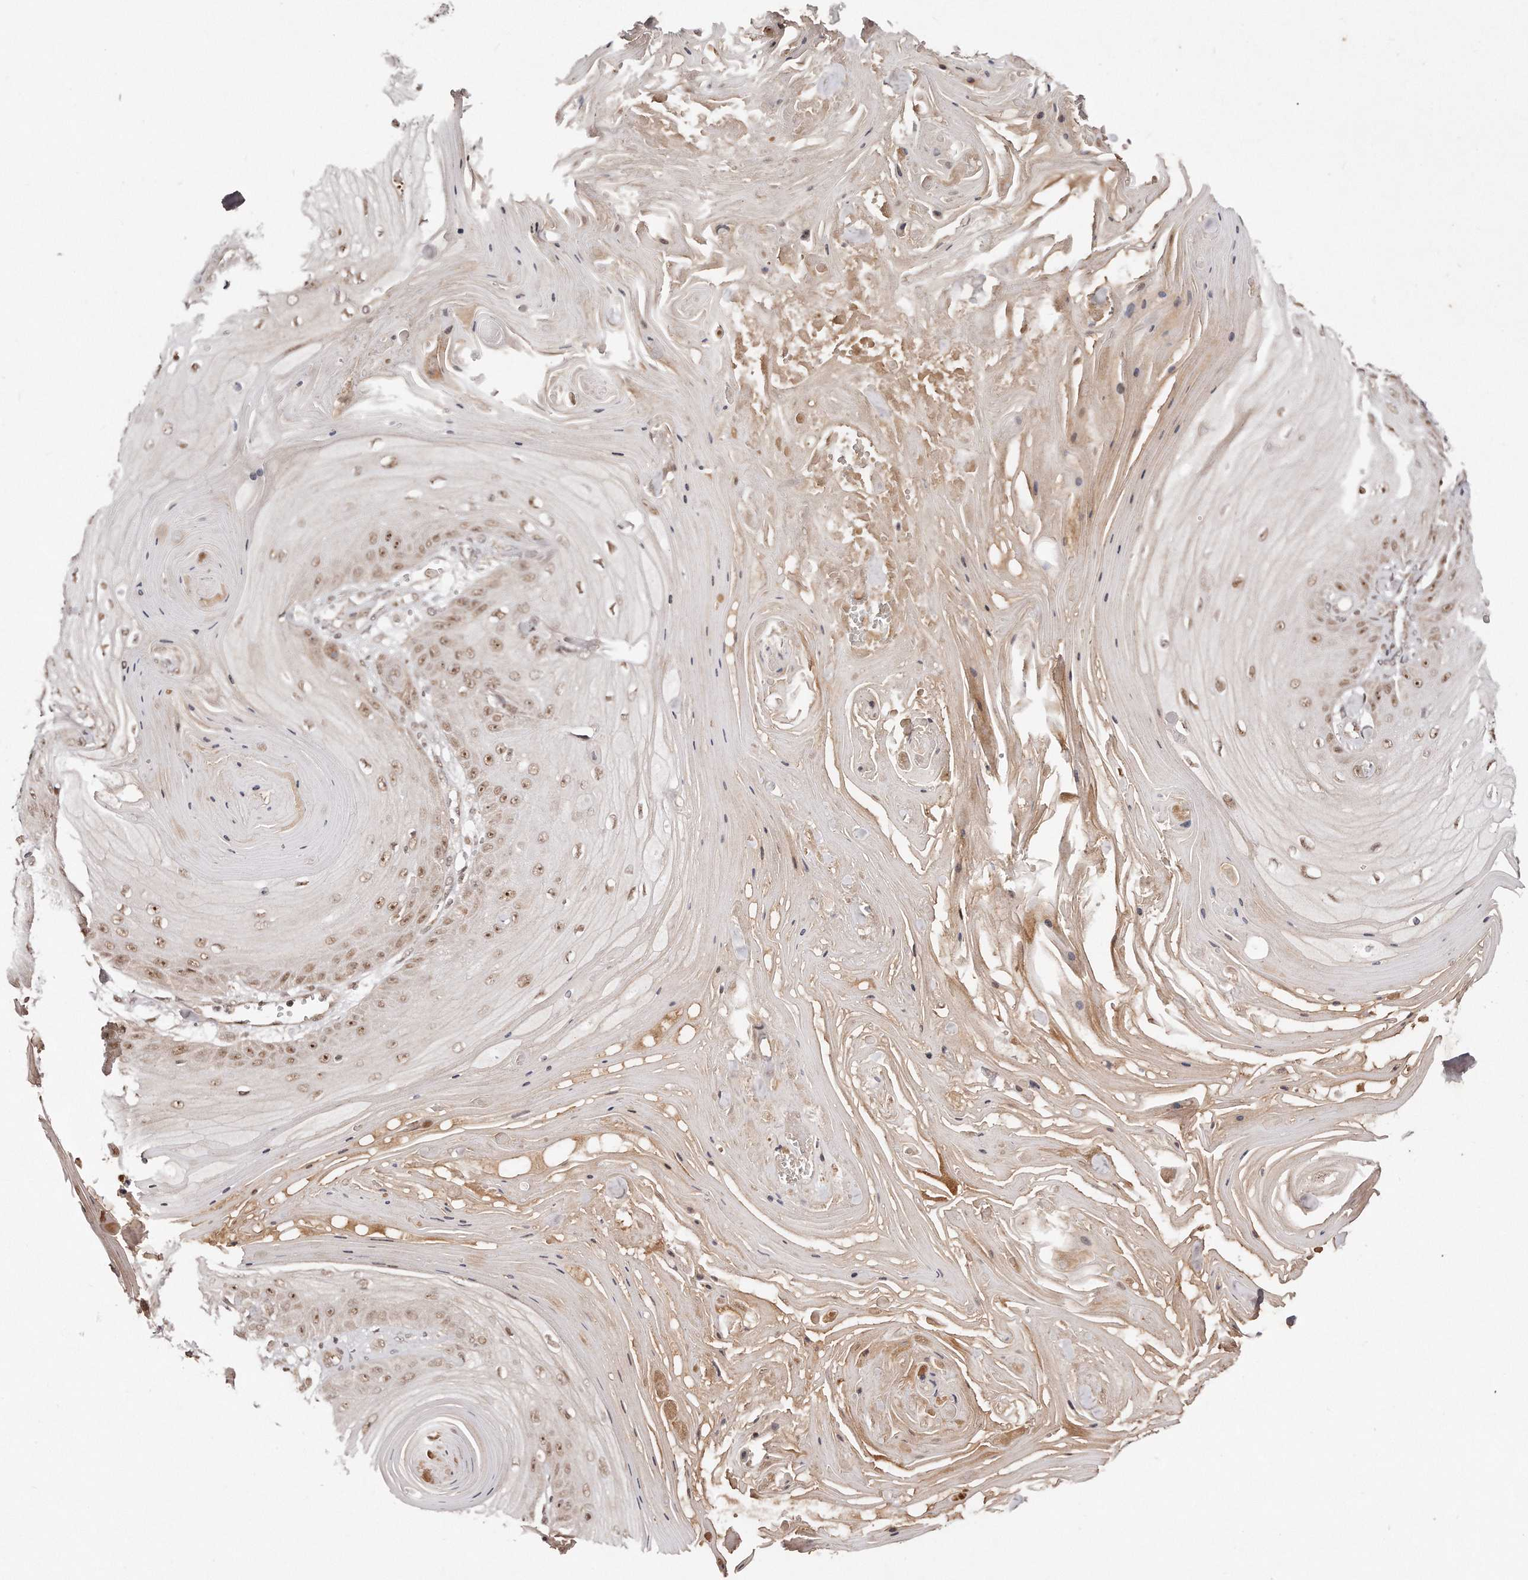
{"staining": {"intensity": "weak", "quantity": ">75%", "location": "nuclear"}, "tissue": "skin cancer", "cell_type": "Tumor cells", "image_type": "cancer", "snomed": [{"axis": "morphology", "description": "Squamous cell carcinoma, NOS"}, {"axis": "topography", "description": "Skin"}], "caption": "A brown stain shows weak nuclear staining of a protein in human skin cancer (squamous cell carcinoma) tumor cells.", "gene": "SOX4", "patient": {"sex": "male", "age": 74}}